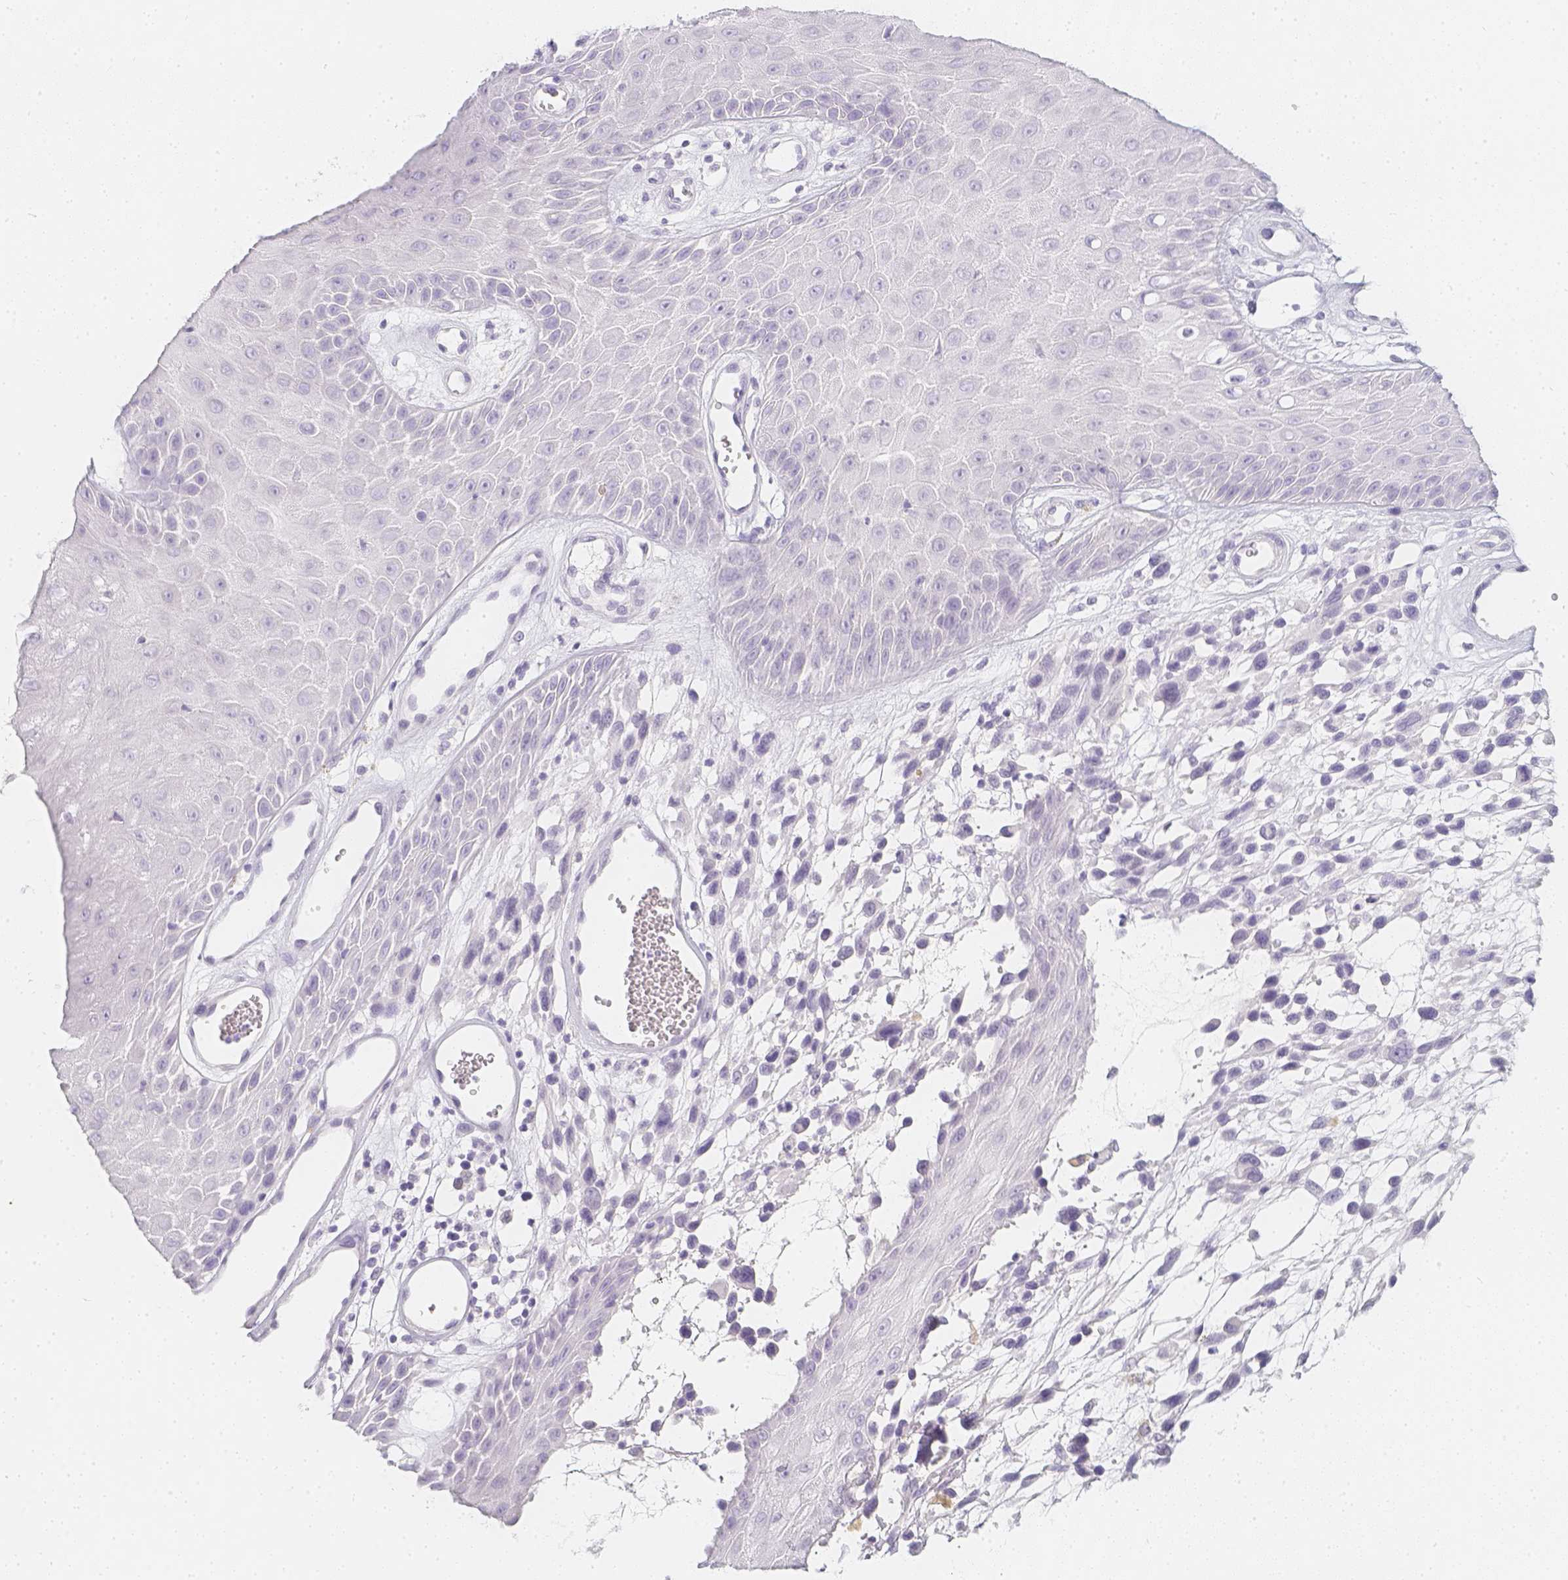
{"staining": {"intensity": "negative", "quantity": "none", "location": "none"}, "tissue": "melanoma", "cell_type": "Tumor cells", "image_type": "cancer", "snomed": [{"axis": "morphology", "description": "Malignant melanoma, NOS"}, {"axis": "topography", "description": "Skin"}], "caption": "Immunohistochemistry of melanoma demonstrates no positivity in tumor cells.", "gene": "SLC18A1", "patient": {"sex": "male", "age": 68}}